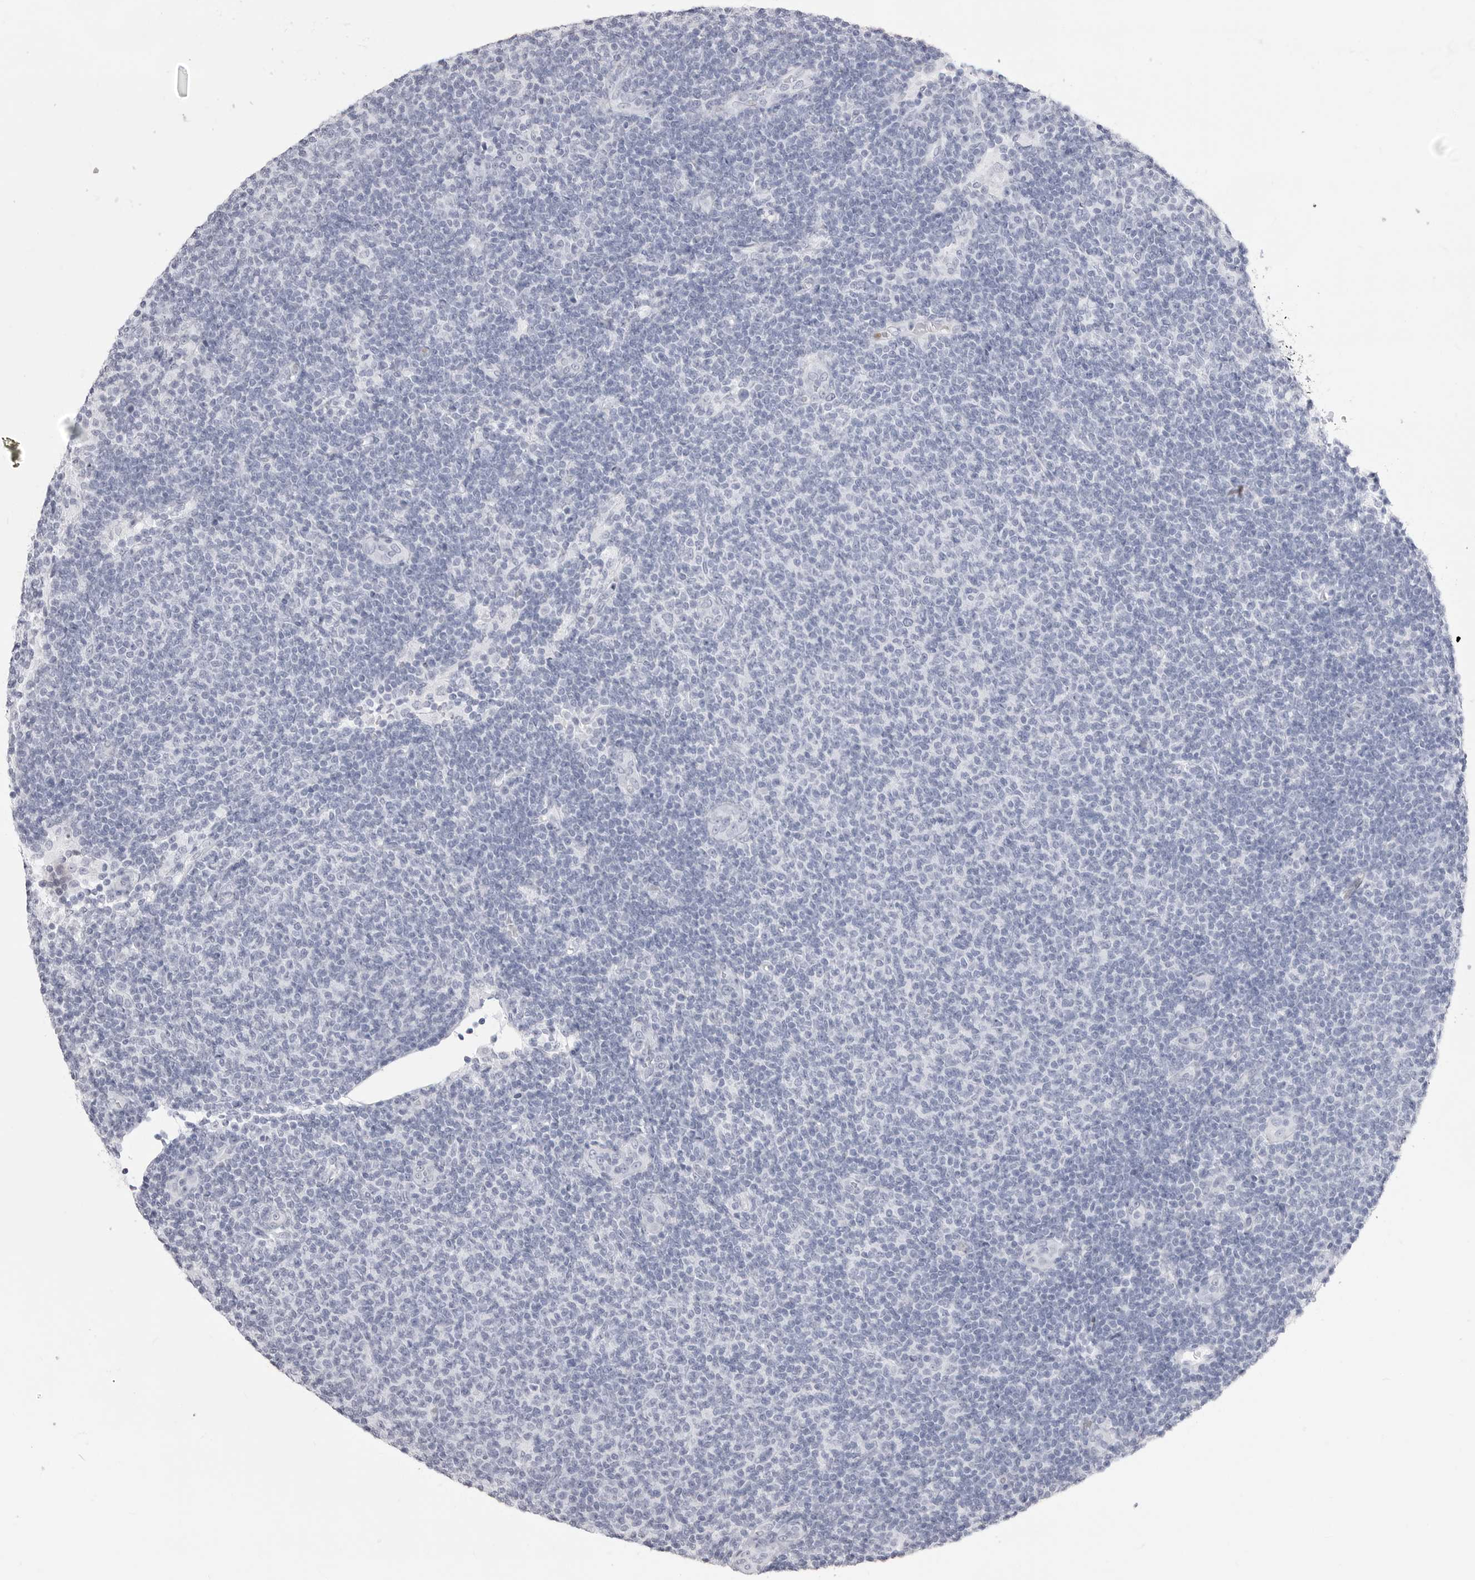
{"staining": {"intensity": "negative", "quantity": "none", "location": "none"}, "tissue": "lymphoma", "cell_type": "Tumor cells", "image_type": "cancer", "snomed": [{"axis": "morphology", "description": "Malignant lymphoma, non-Hodgkin's type, Low grade"}, {"axis": "topography", "description": "Lymph node"}], "caption": "An immunohistochemistry image of lymphoma is shown. There is no staining in tumor cells of lymphoma.", "gene": "TSSK1B", "patient": {"sex": "male", "age": 66}}